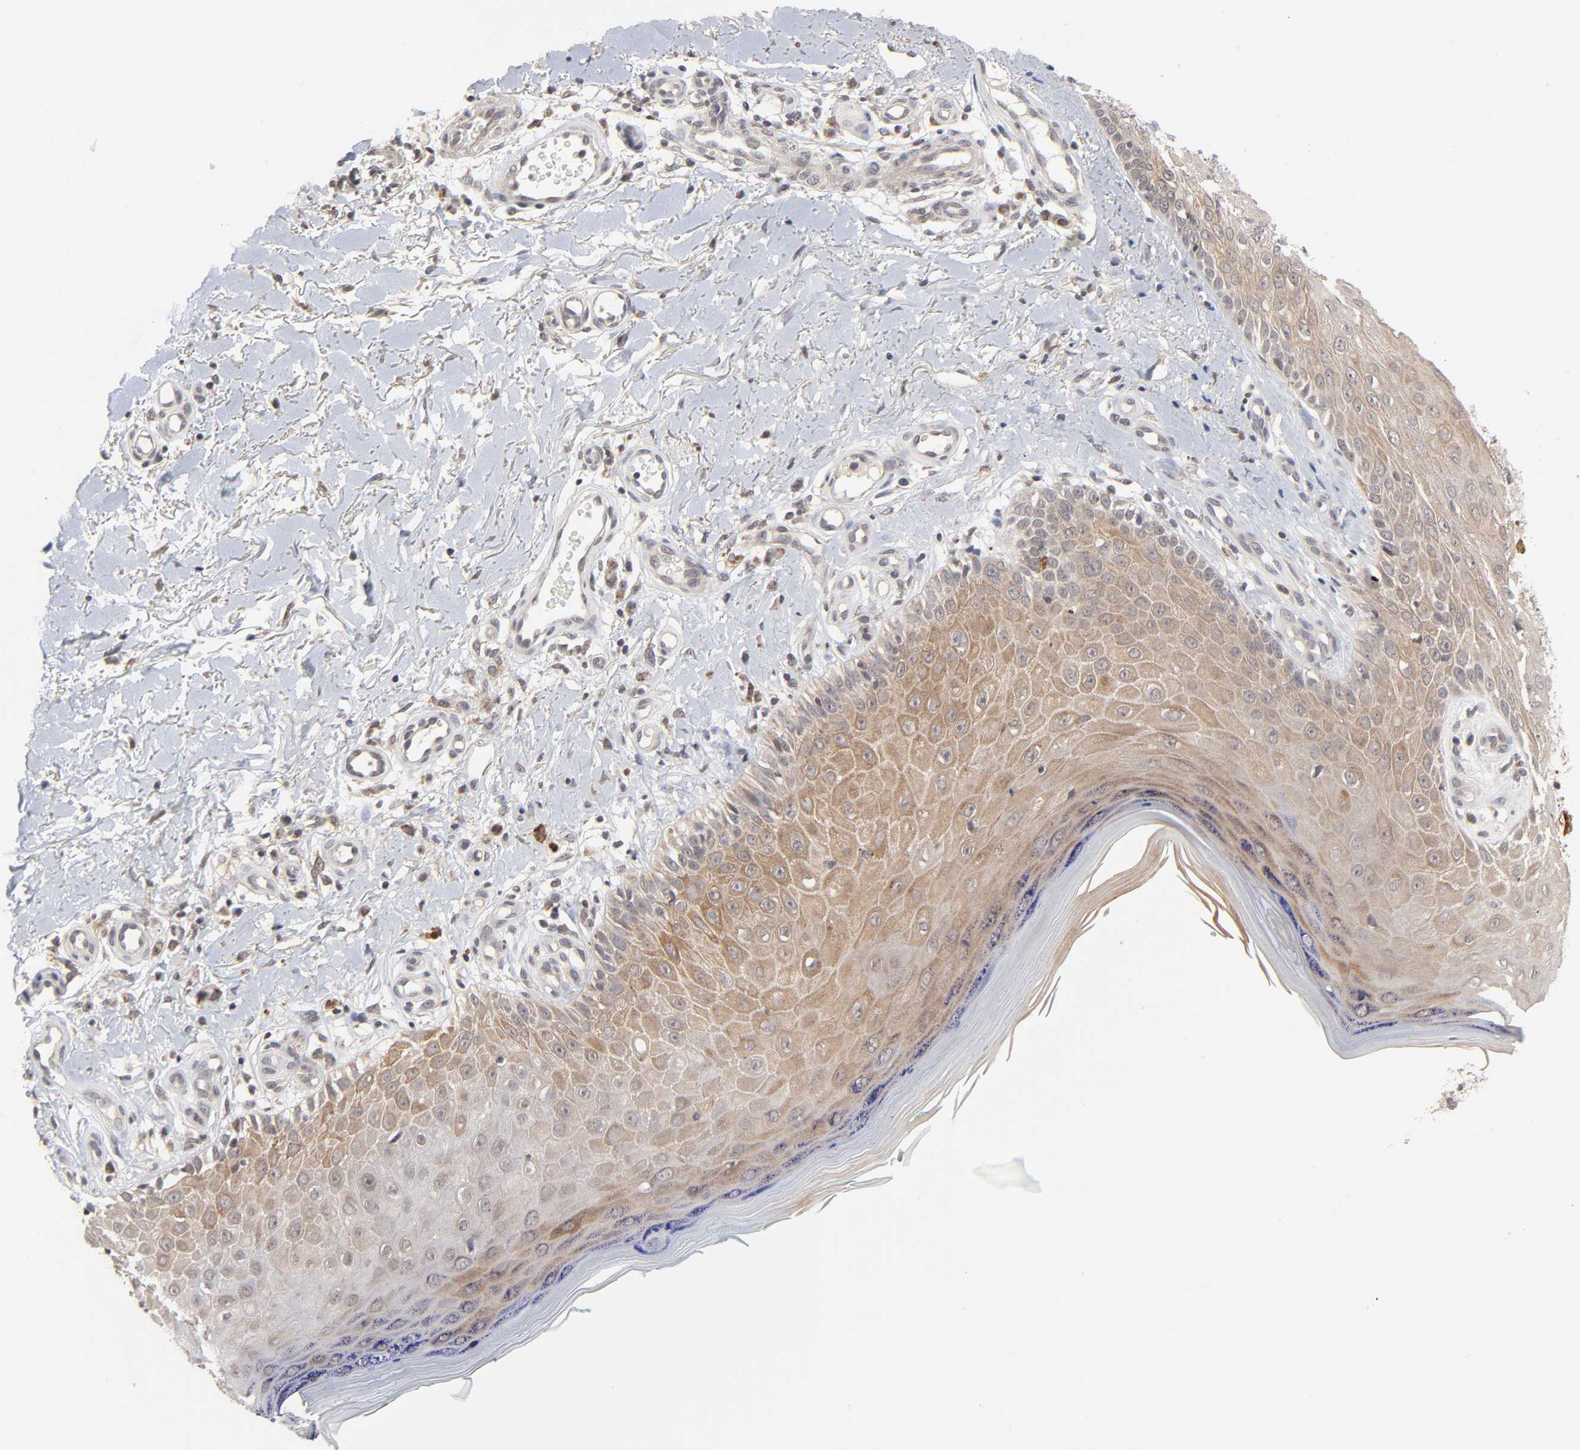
{"staining": {"intensity": "moderate", "quantity": ">75%", "location": "cytoplasmic/membranous"}, "tissue": "skin cancer", "cell_type": "Tumor cells", "image_type": "cancer", "snomed": [{"axis": "morphology", "description": "Squamous cell carcinoma, NOS"}, {"axis": "topography", "description": "Skin"}], "caption": "Protein staining by IHC displays moderate cytoplasmic/membranous expression in about >75% of tumor cells in squamous cell carcinoma (skin). Ihc stains the protein of interest in brown and the nuclei are stained blue.", "gene": "AUH", "patient": {"sex": "female", "age": 42}}